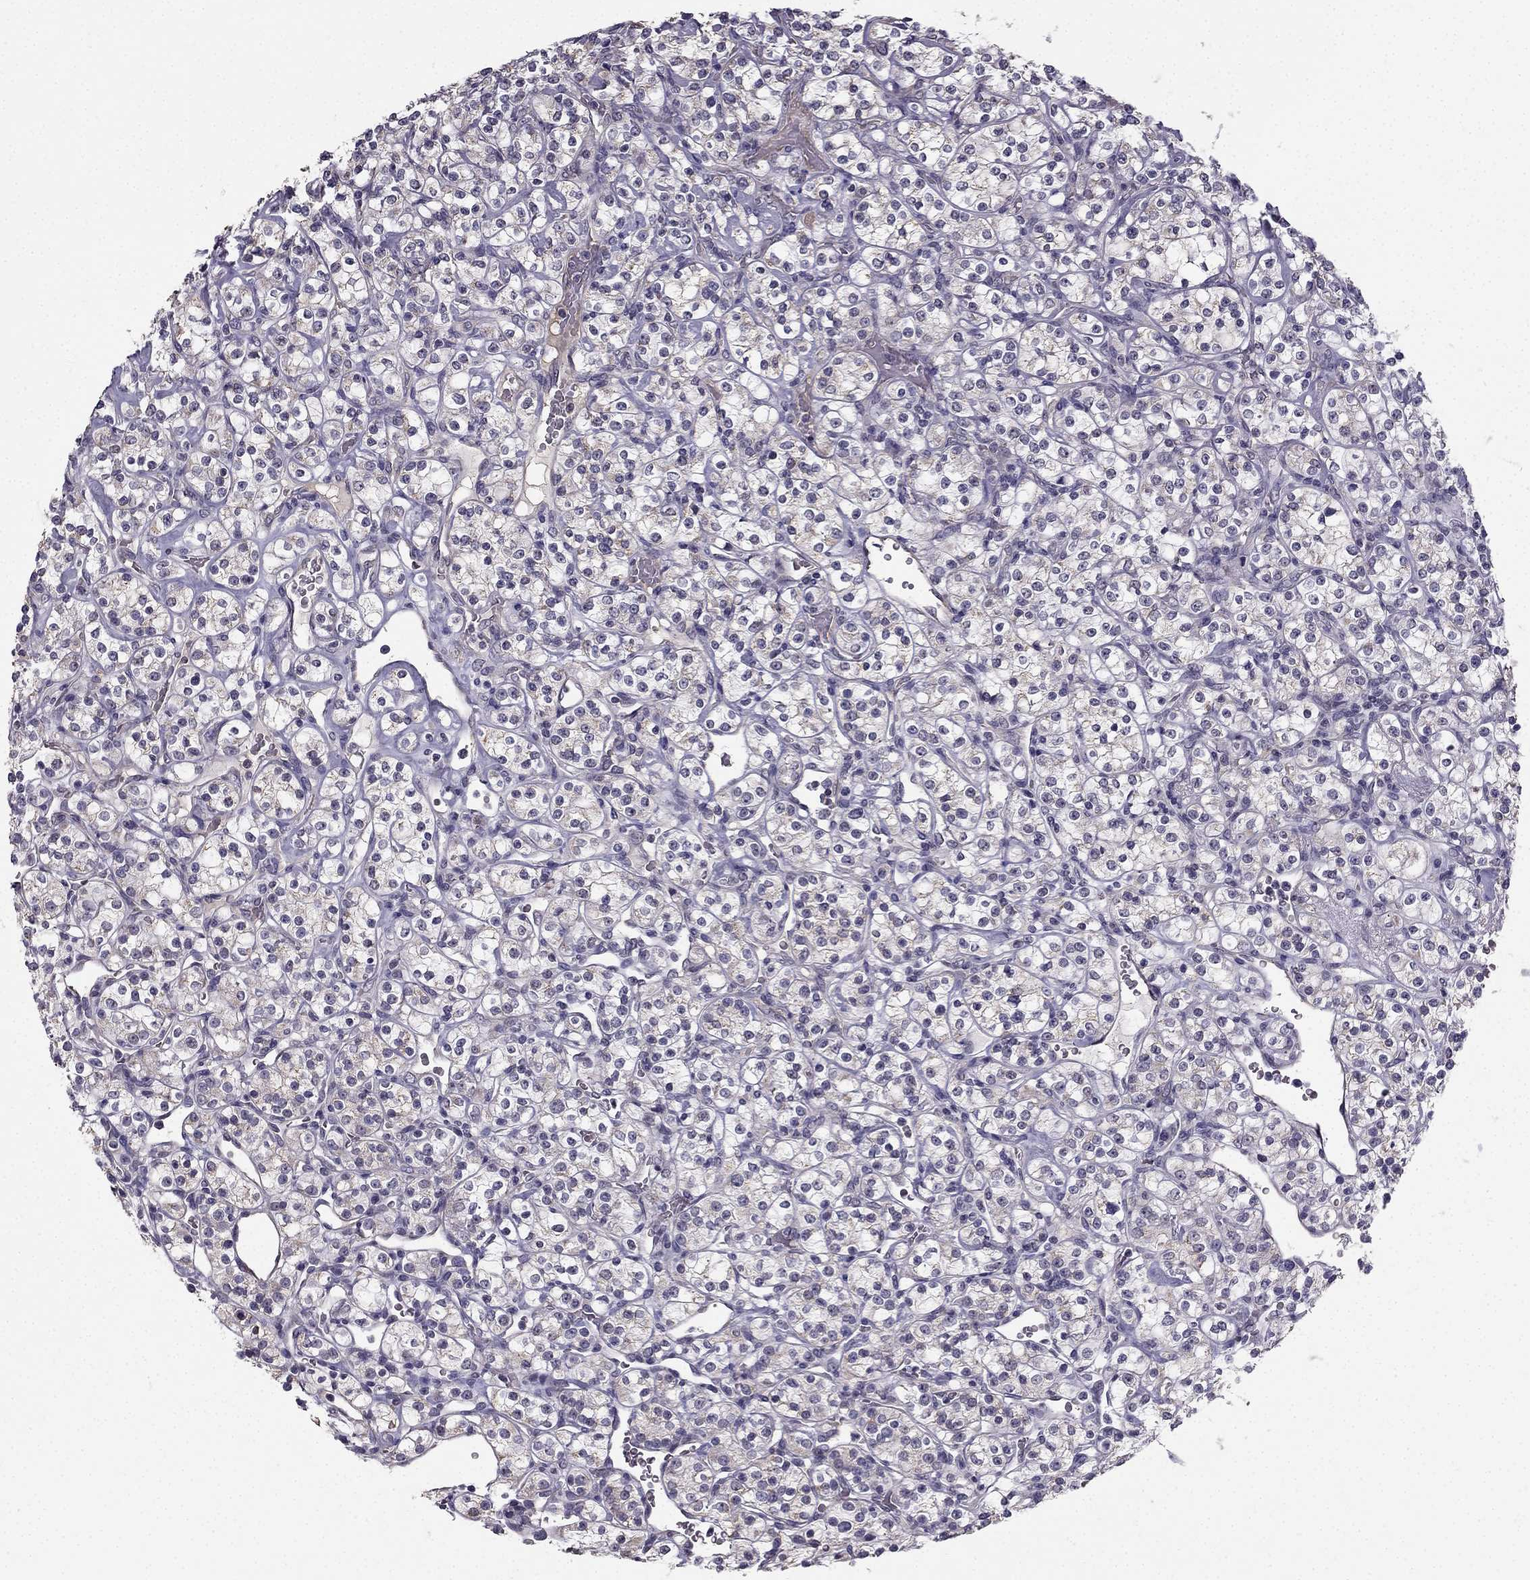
{"staining": {"intensity": "weak", "quantity": "<25%", "location": "cytoplasmic/membranous"}, "tissue": "renal cancer", "cell_type": "Tumor cells", "image_type": "cancer", "snomed": [{"axis": "morphology", "description": "Adenocarcinoma, NOS"}, {"axis": "topography", "description": "Kidney"}], "caption": "Immunohistochemical staining of human renal cancer exhibits no significant staining in tumor cells.", "gene": "TSPYL5", "patient": {"sex": "male", "age": 77}}